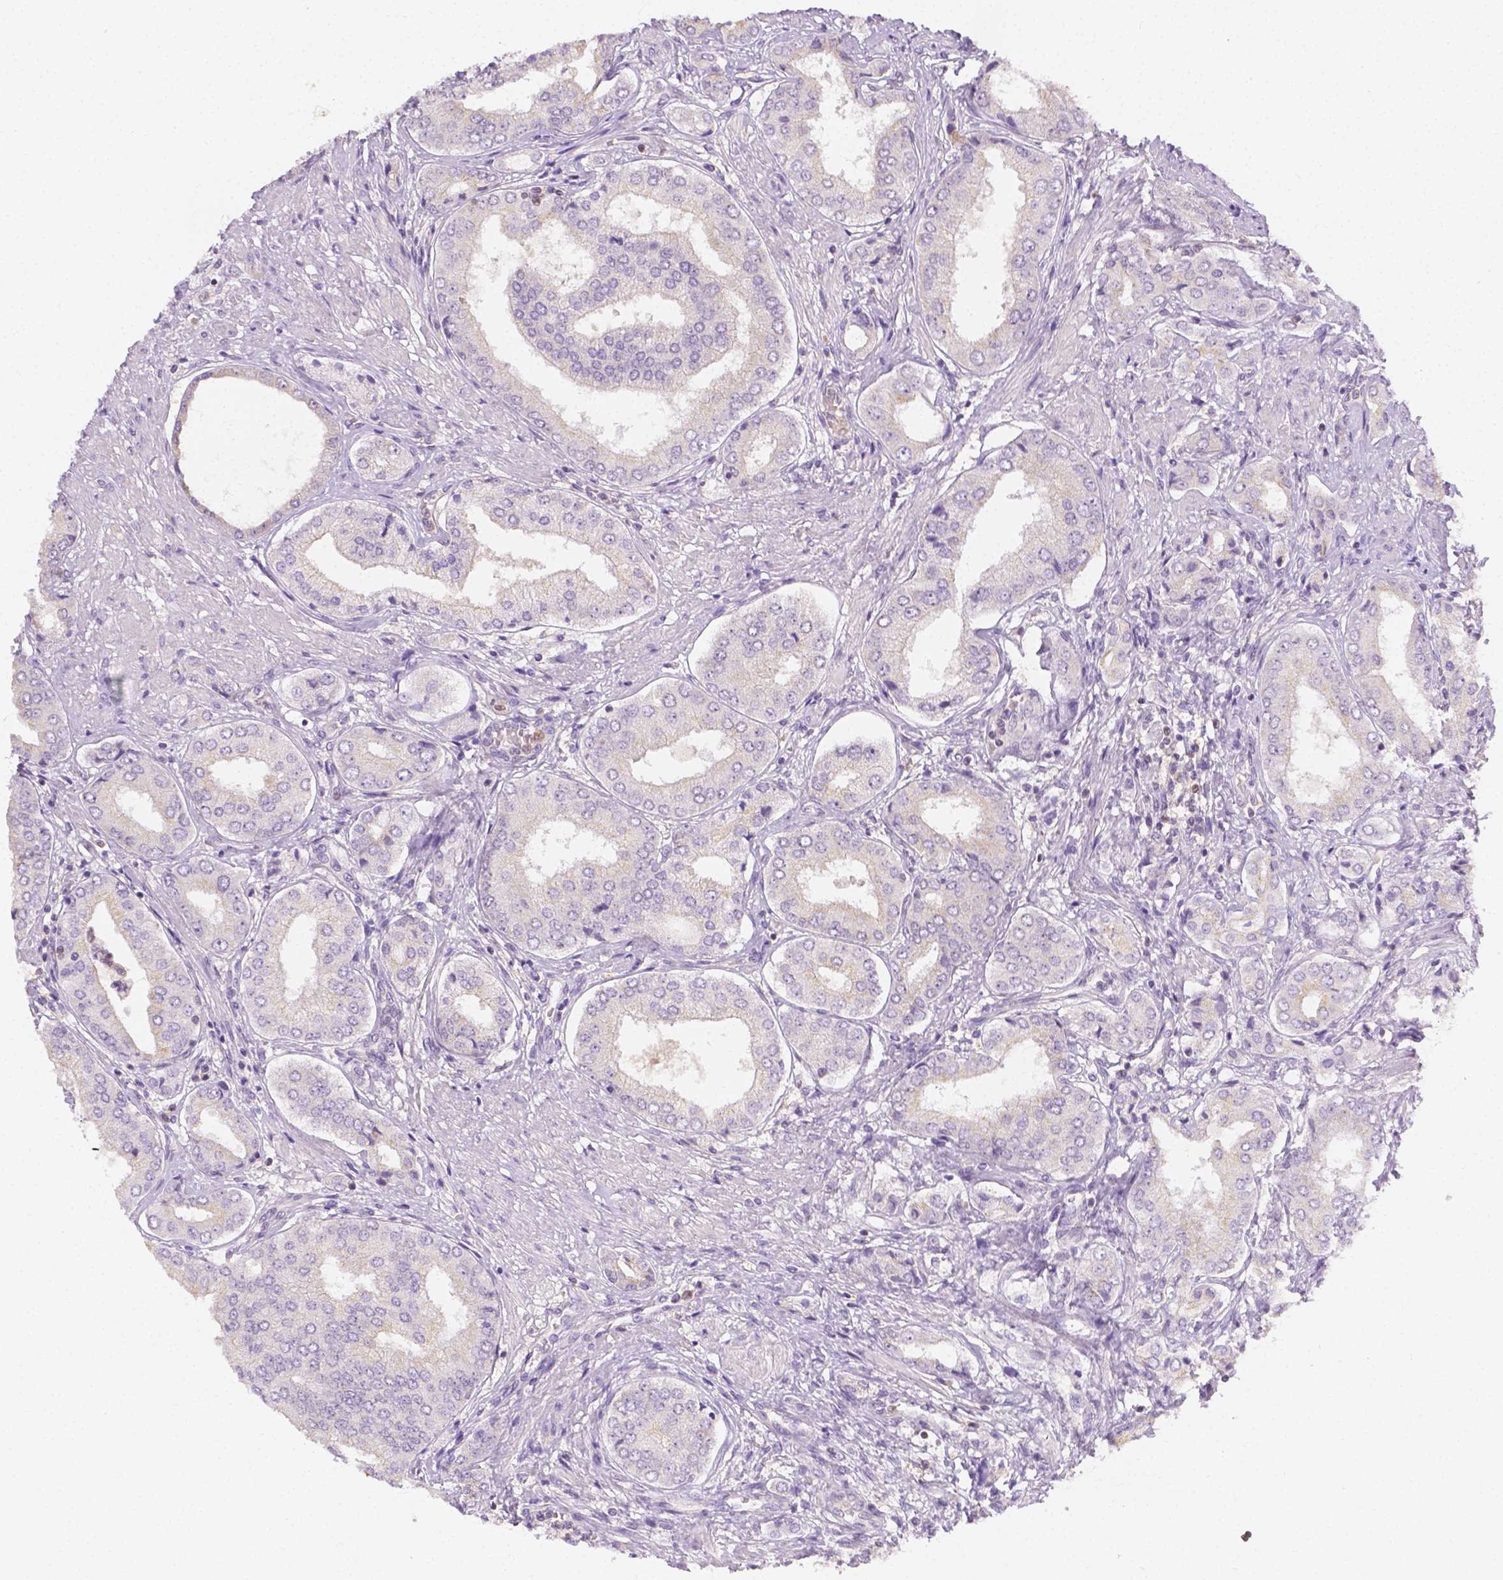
{"staining": {"intensity": "negative", "quantity": "none", "location": "none"}, "tissue": "prostate cancer", "cell_type": "Tumor cells", "image_type": "cancer", "snomed": [{"axis": "morphology", "description": "Adenocarcinoma, NOS"}, {"axis": "topography", "description": "Prostate"}], "caption": "A histopathology image of human prostate adenocarcinoma is negative for staining in tumor cells.", "gene": "SGTB", "patient": {"sex": "male", "age": 63}}